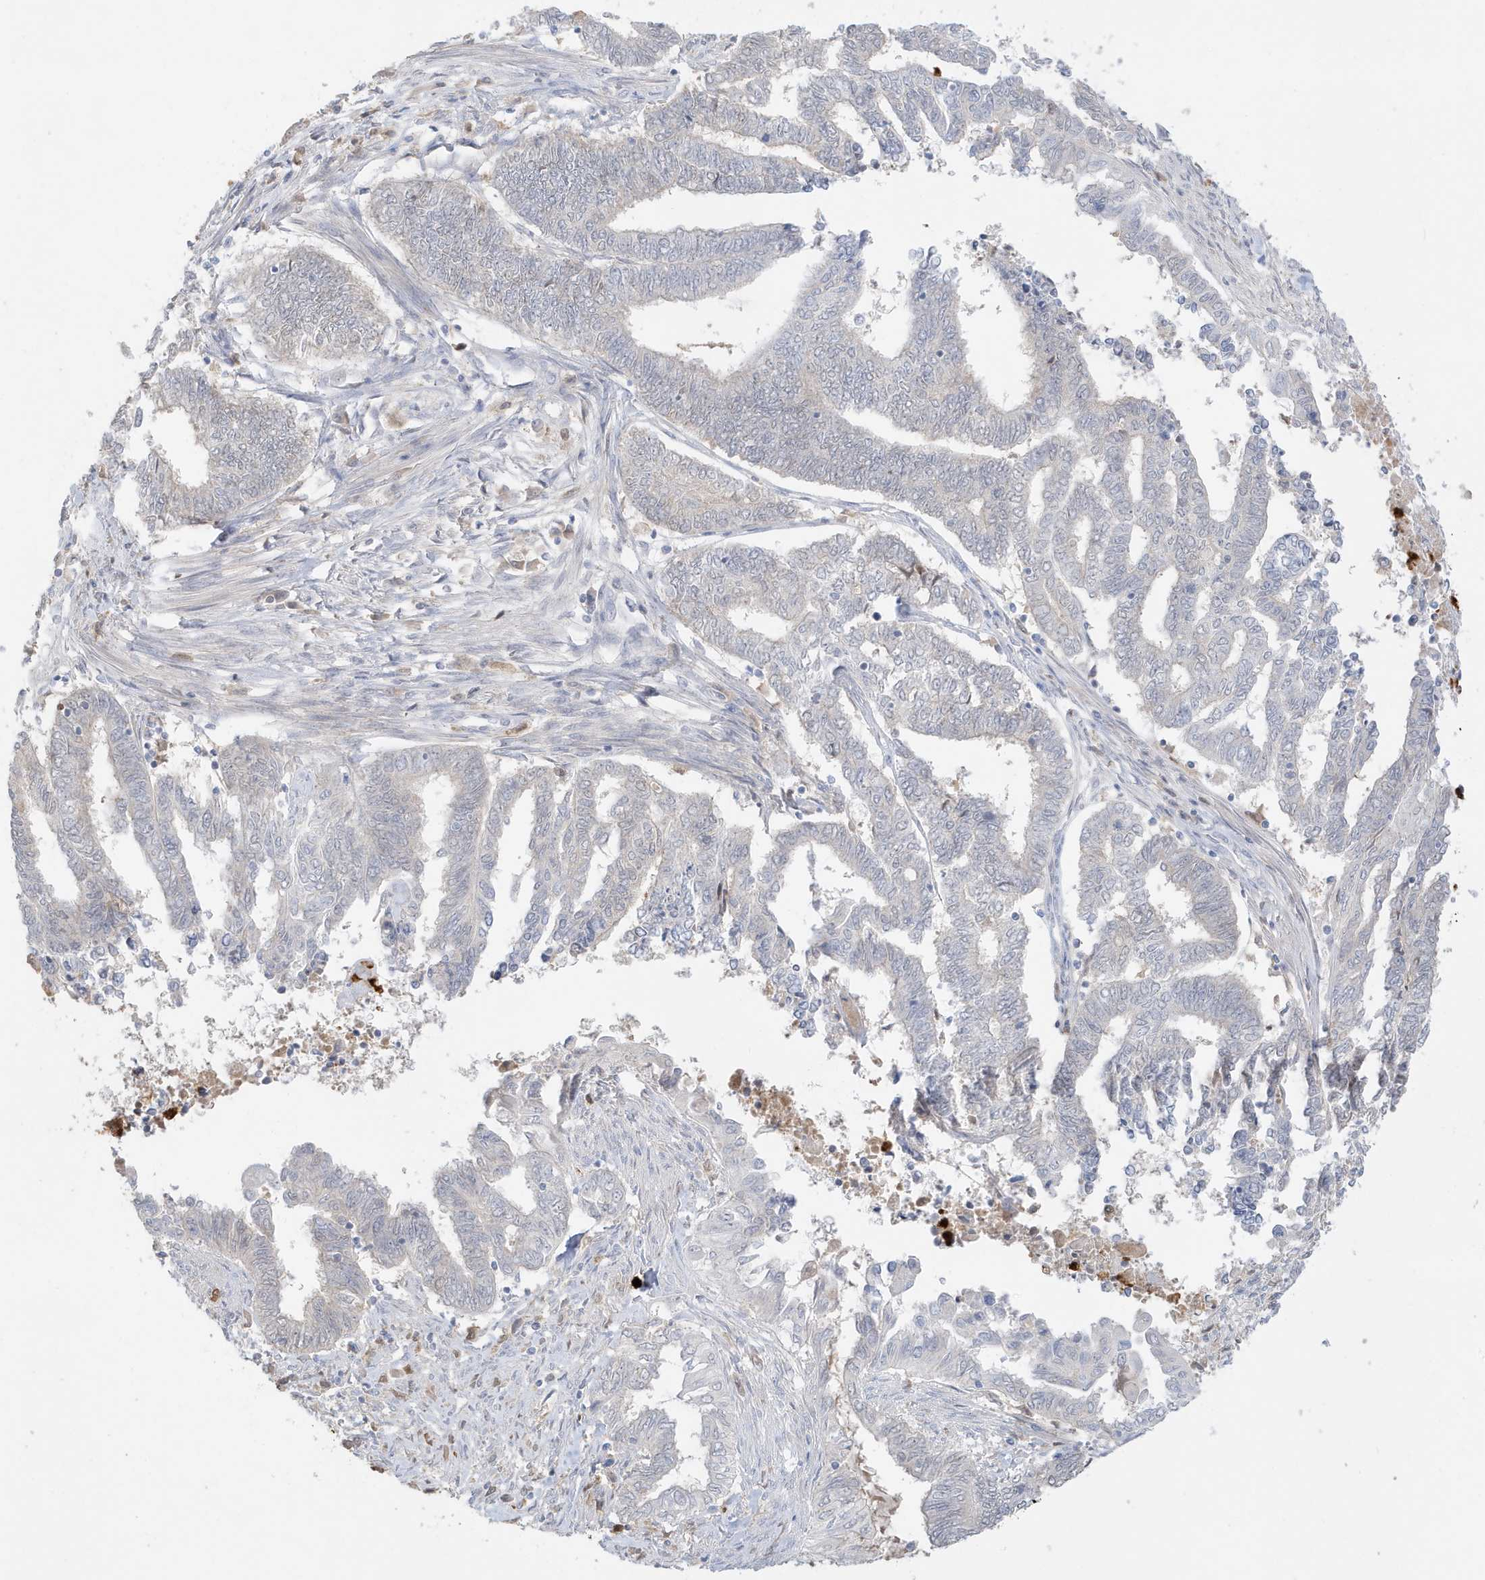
{"staining": {"intensity": "negative", "quantity": "none", "location": "none"}, "tissue": "endometrial cancer", "cell_type": "Tumor cells", "image_type": "cancer", "snomed": [{"axis": "morphology", "description": "Adenocarcinoma, NOS"}, {"axis": "topography", "description": "Uterus"}, {"axis": "topography", "description": "Endometrium"}], "caption": "Immunohistochemical staining of human endometrial adenocarcinoma demonstrates no significant positivity in tumor cells. Brightfield microscopy of IHC stained with DAB (3,3'-diaminobenzidine) (brown) and hematoxylin (blue), captured at high magnification.", "gene": "GCA", "patient": {"sex": "female", "age": 70}}